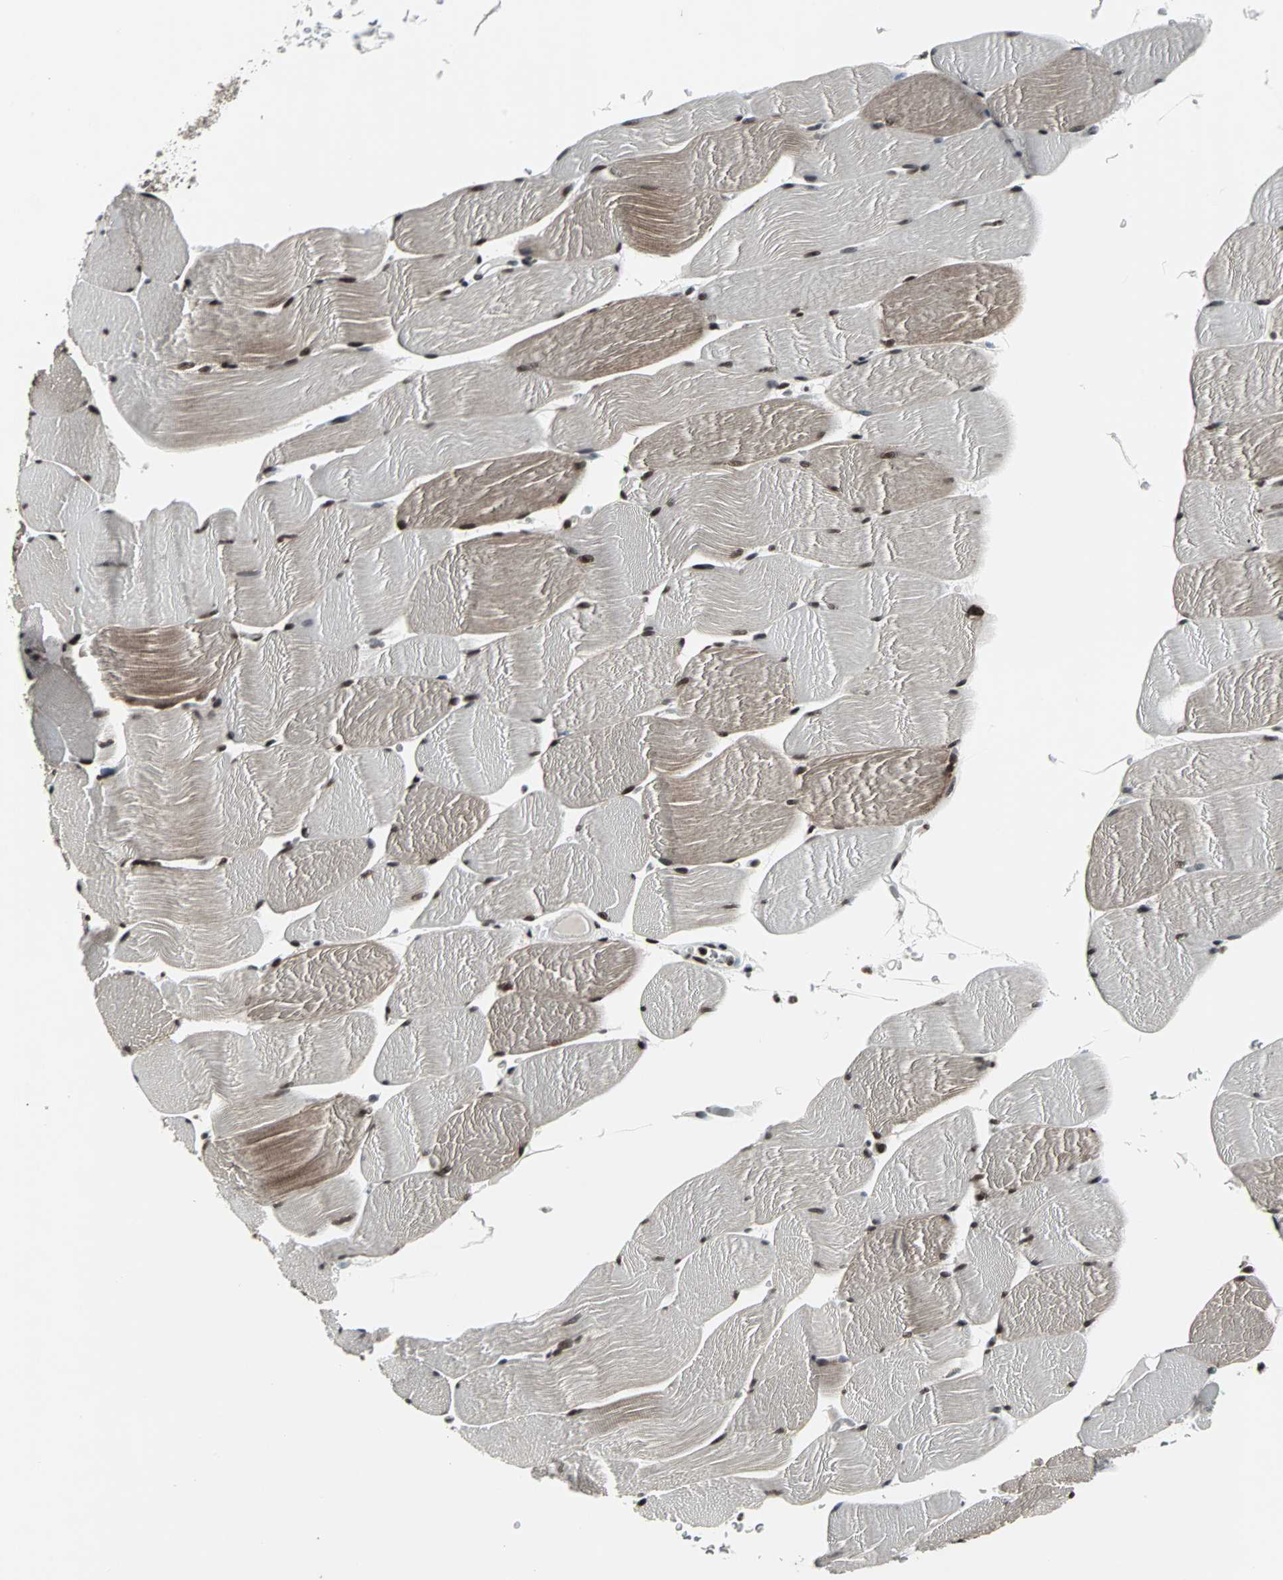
{"staining": {"intensity": "moderate", "quantity": "25%-75%", "location": "cytoplasmic/membranous,nuclear"}, "tissue": "skeletal muscle", "cell_type": "Myocytes", "image_type": "normal", "snomed": [{"axis": "morphology", "description": "Normal tissue, NOS"}, {"axis": "topography", "description": "Skeletal muscle"}], "caption": "Immunohistochemical staining of normal skeletal muscle reveals 25%-75% levels of moderate cytoplasmic/membranous,nuclear protein expression in about 25%-75% of myocytes.", "gene": "PNKP", "patient": {"sex": "male", "age": 62}}